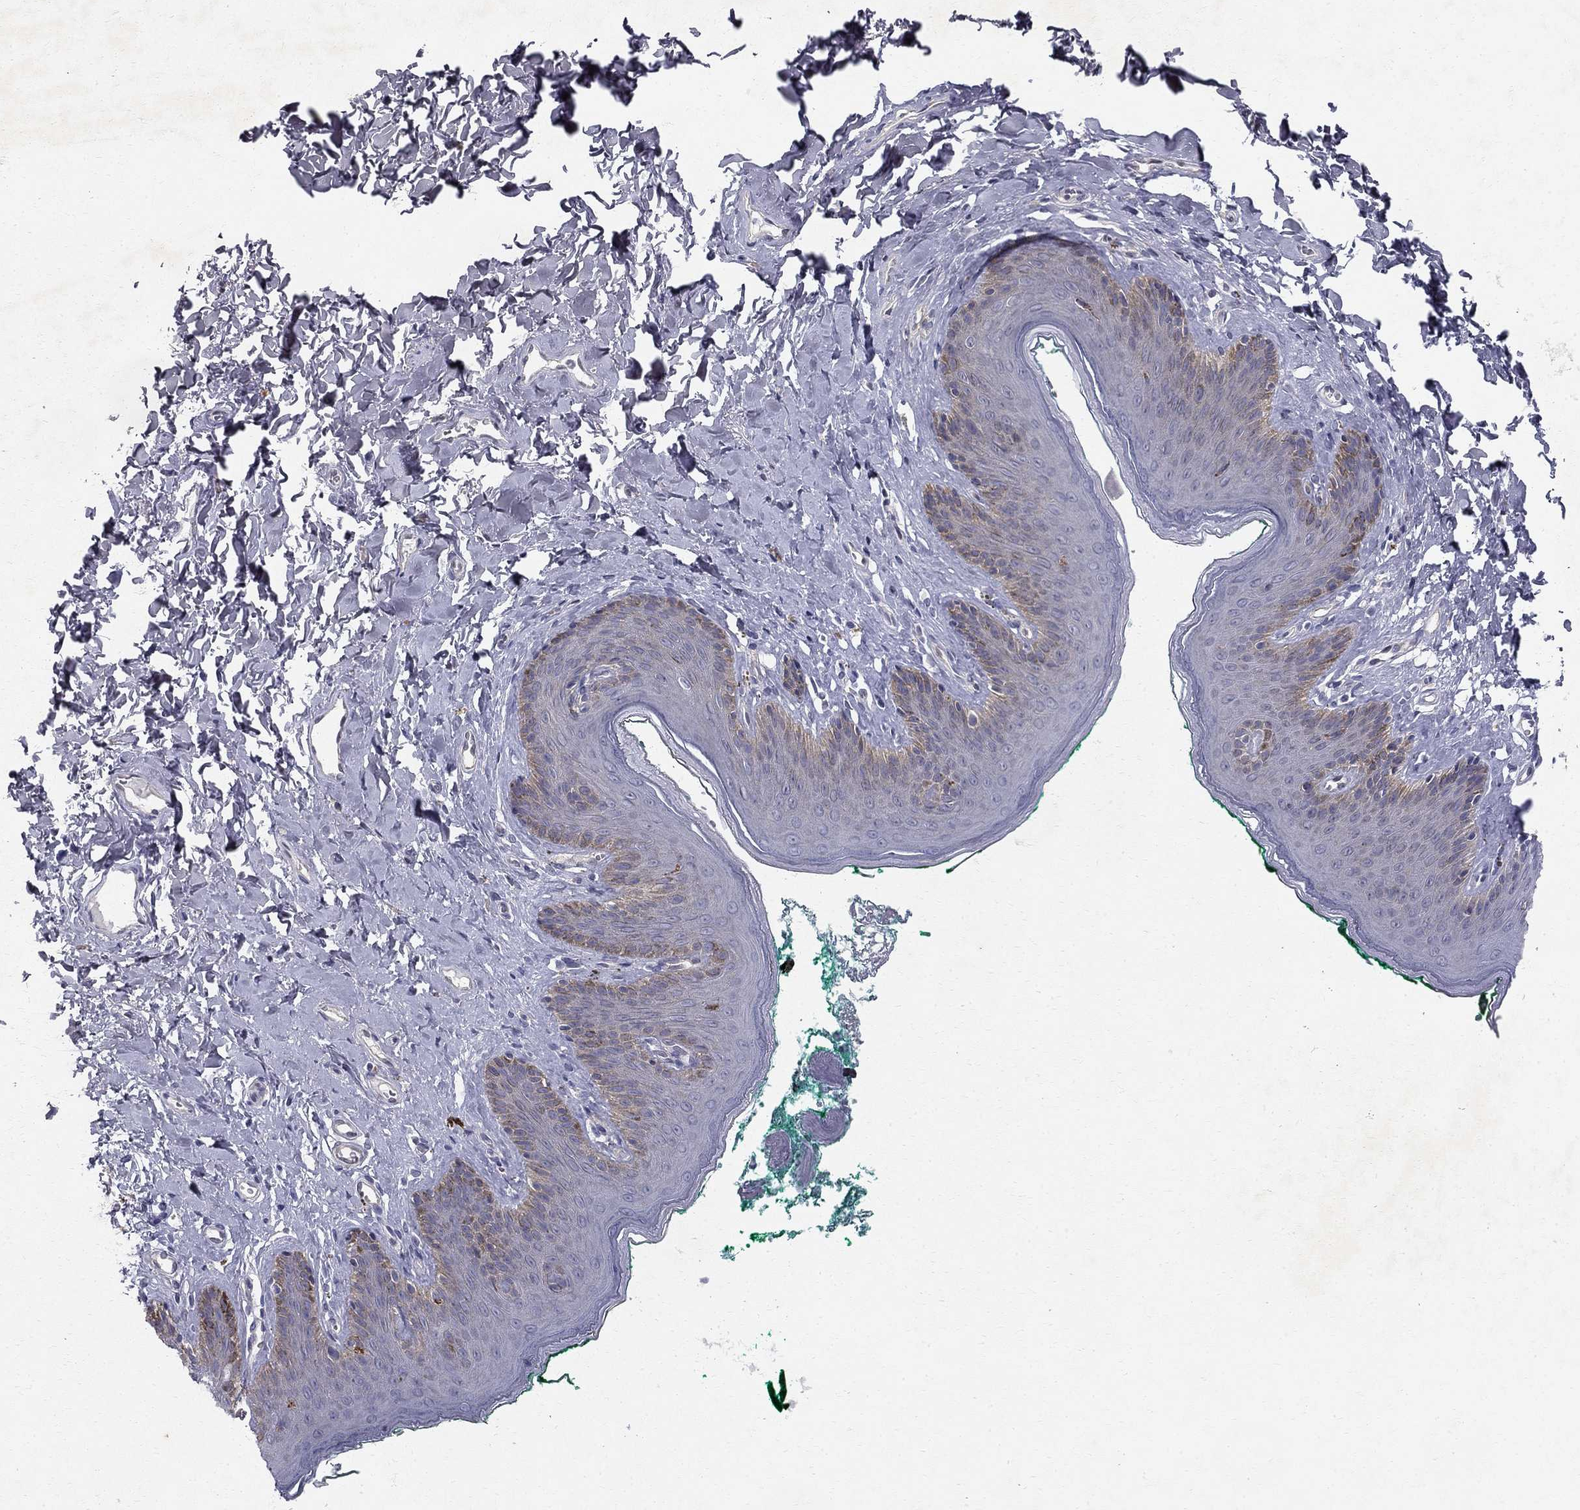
{"staining": {"intensity": "moderate", "quantity": "<25%", "location": "cytoplasmic/membranous"}, "tissue": "skin", "cell_type": "Epidermal cells", "image_type": "normal", "snomed": [{"axis": "morphology", "description": "Normal tissue, NOS"}, {"axis": "topography", "description": "Vulva"}], "caption": "A low amount of moderate cytoplasmic/membranous positivity is identified in about <25% of epidermal cells in unremarkable skin. The staining is performed using DAB brown chromogen to label protein expression. The nuclei are counter-stained blue using hematoxylin.", "gene": "CLIC6", "patient": {"sex": "female", "age": 66}}